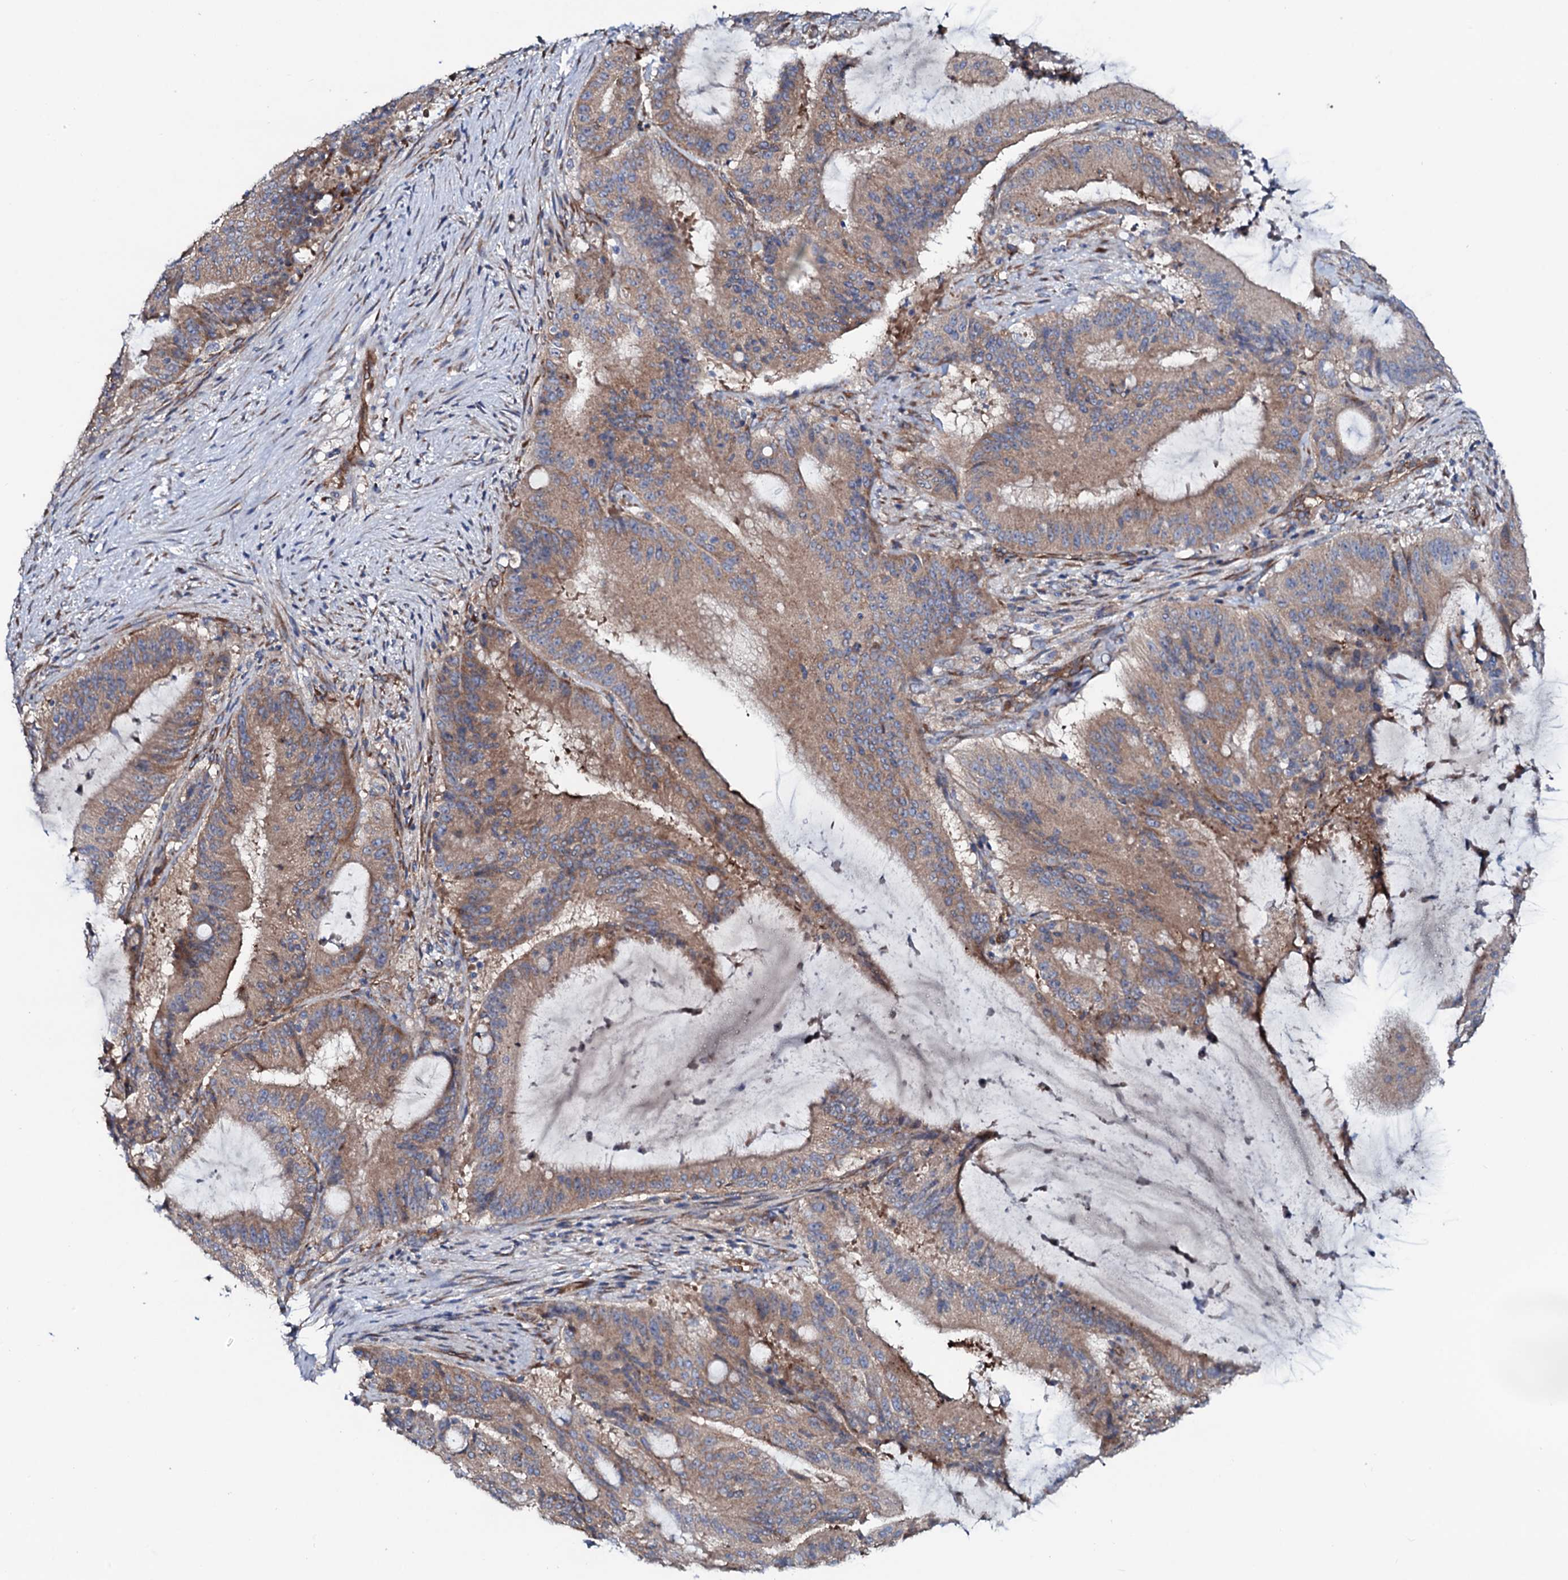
{"staining": {"intensity": "moderate", "quantity": ">75%", "location": "cytoplasmic/membranous"}, "tissue": "liver cancer", "cell_type": "Tumor cells", "image_type": "cancer", "snomed": [{"axis": "morphology", "description": "Normal tissue, NOS"}, {"axis": "morphology", "description": "Cholangiocarcinoma"}, {"axis": "topography", "description": "Liver"}, {"axis": "topography", "description": "Peripheral nerve tissue"}], "caption": "Immunohistochemical staining of liver cholangiocarcinoma reveals medium levels of moderate cytoplasmic/membranous positivity in about >75% of tumor cells.", "gene": "STARD13", "patient": {"sex": "female", "age": 73}}